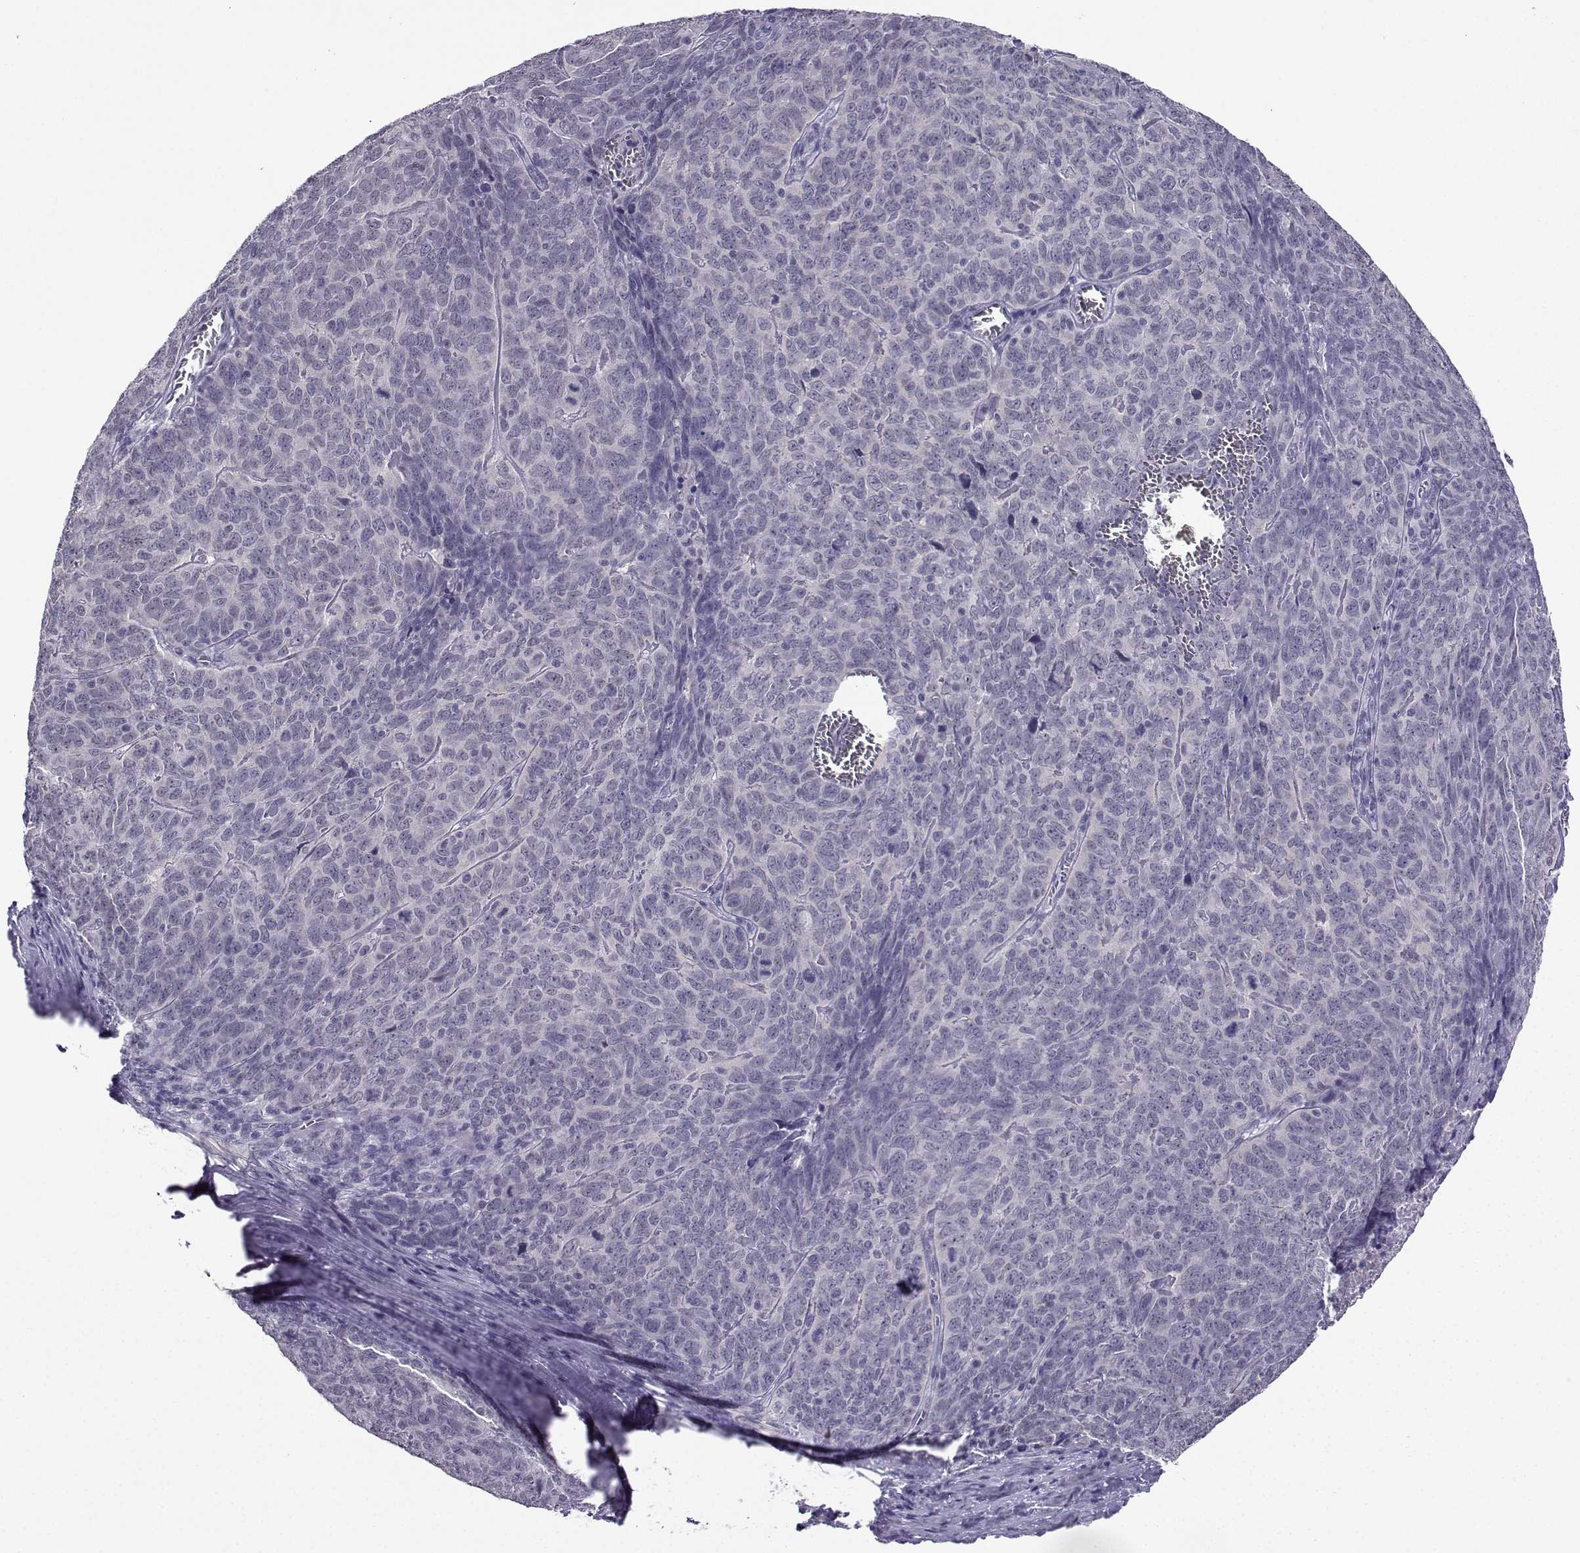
{"staining": {"intensity": "negative", "quantity": "none", "location": "none"}, "tissue": "skin cancer", "cell_type": "Tumor cells", "image_type": "cancer", "snomed": [{"axis": "morphology", "description": "Squamous cell carcinoma, NOS"}, {"axis": "topography", "description": "Skin"}, {"axis": "topography", "description": "Anal"}], "caption": "IHC histopathology image of neoplastic tissue: squamous cell carcinoma (skin) stained with DAB demonstrates no significant protein positivity in tumor cells.", "gene": "LRFN2", "patient": {"sex": "female", "age": 51}}